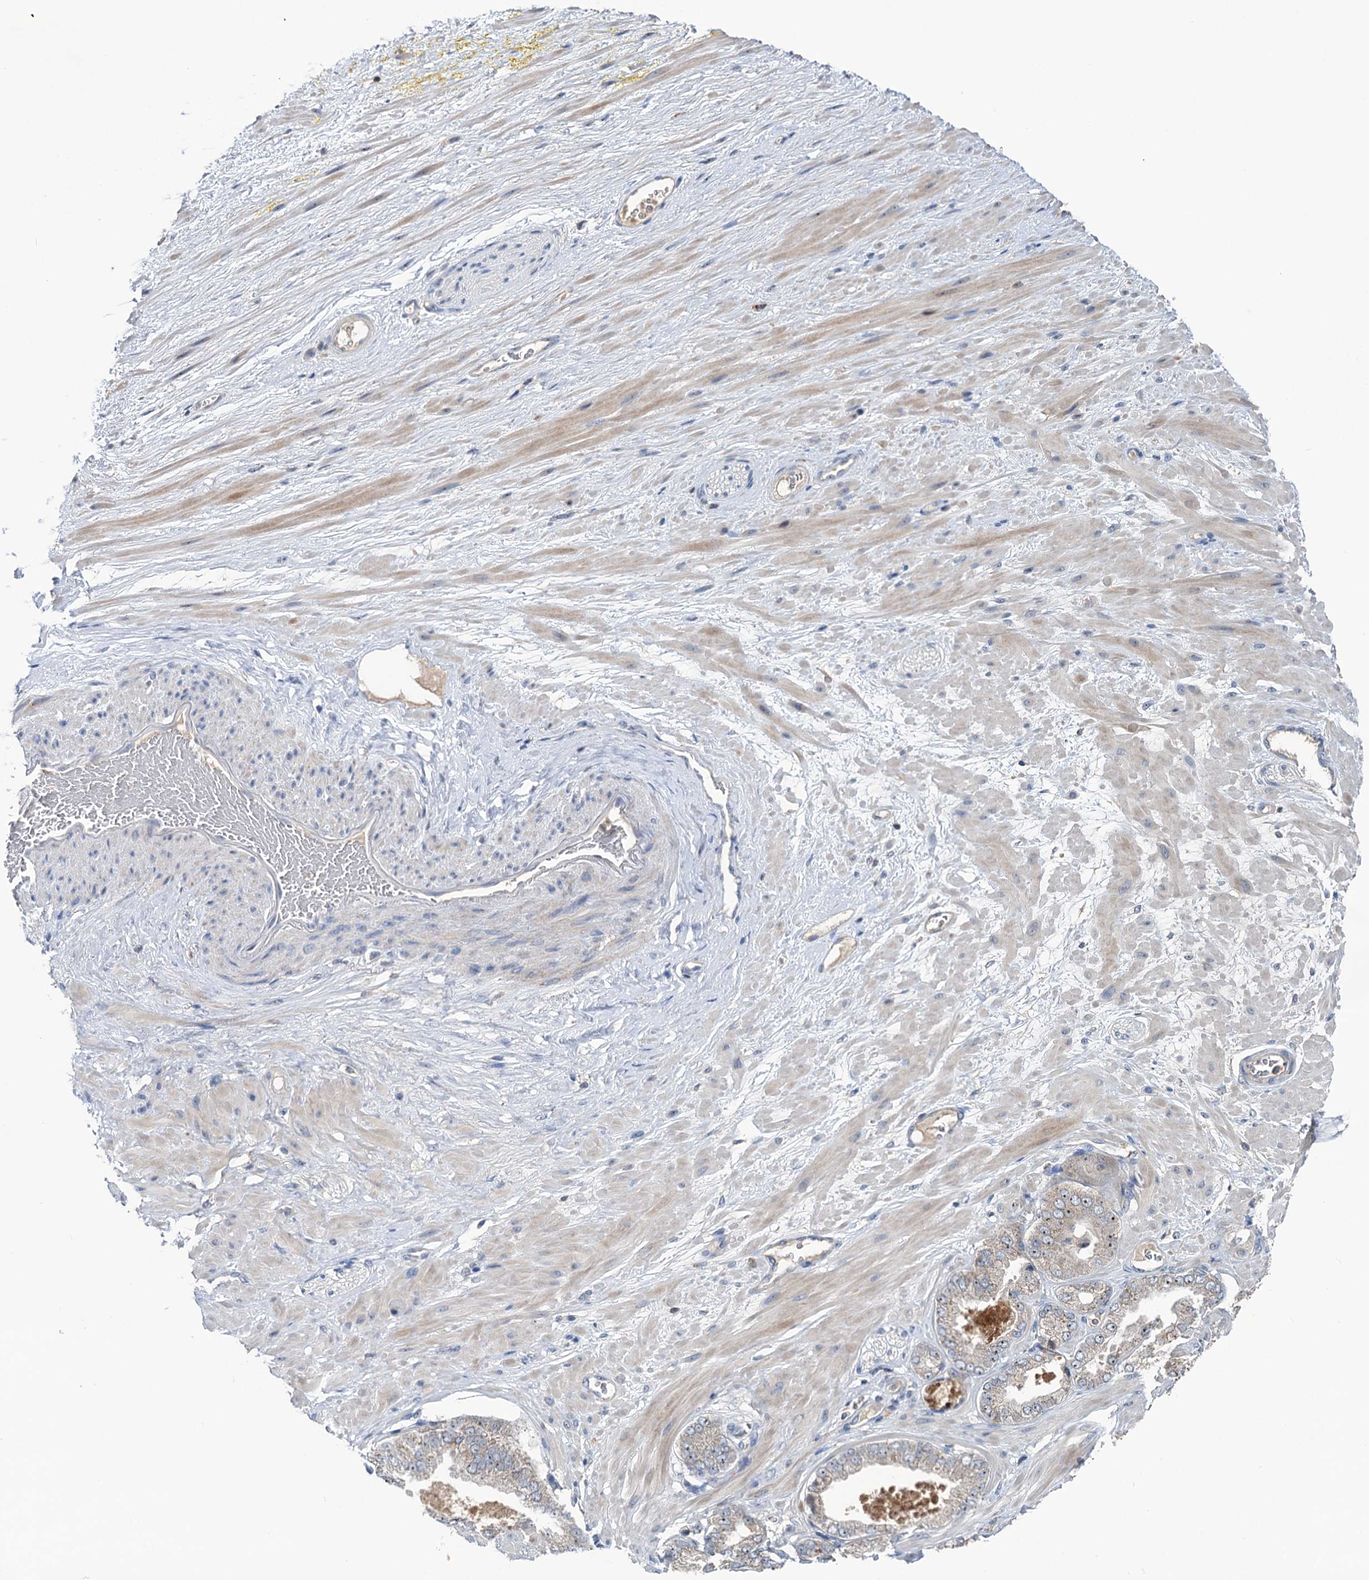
{"staining": {"intensity": "negative", "quantity": "none", "location": "none"}, "tissue": "adipose tissue", "cell_type": "Adipocytes", "image_type": "normal", "snomed": [{"axis": "morphology", "description": "Normal tissue, NOS"}, {"axis": "morphology", "description": "Adenocarcinoma, Low grade"}, {"axis": "topography", "description": "Prostate"}, {"axis": "topography", "description": "Peripheral nerve tissue"}], "caption": "Immunohistochemical staining of unremarkable human adipose tissue displays no significant staining in adipocytes.", "gene": "HTR3B", "patient": {"sex": "male", "age": 63}}